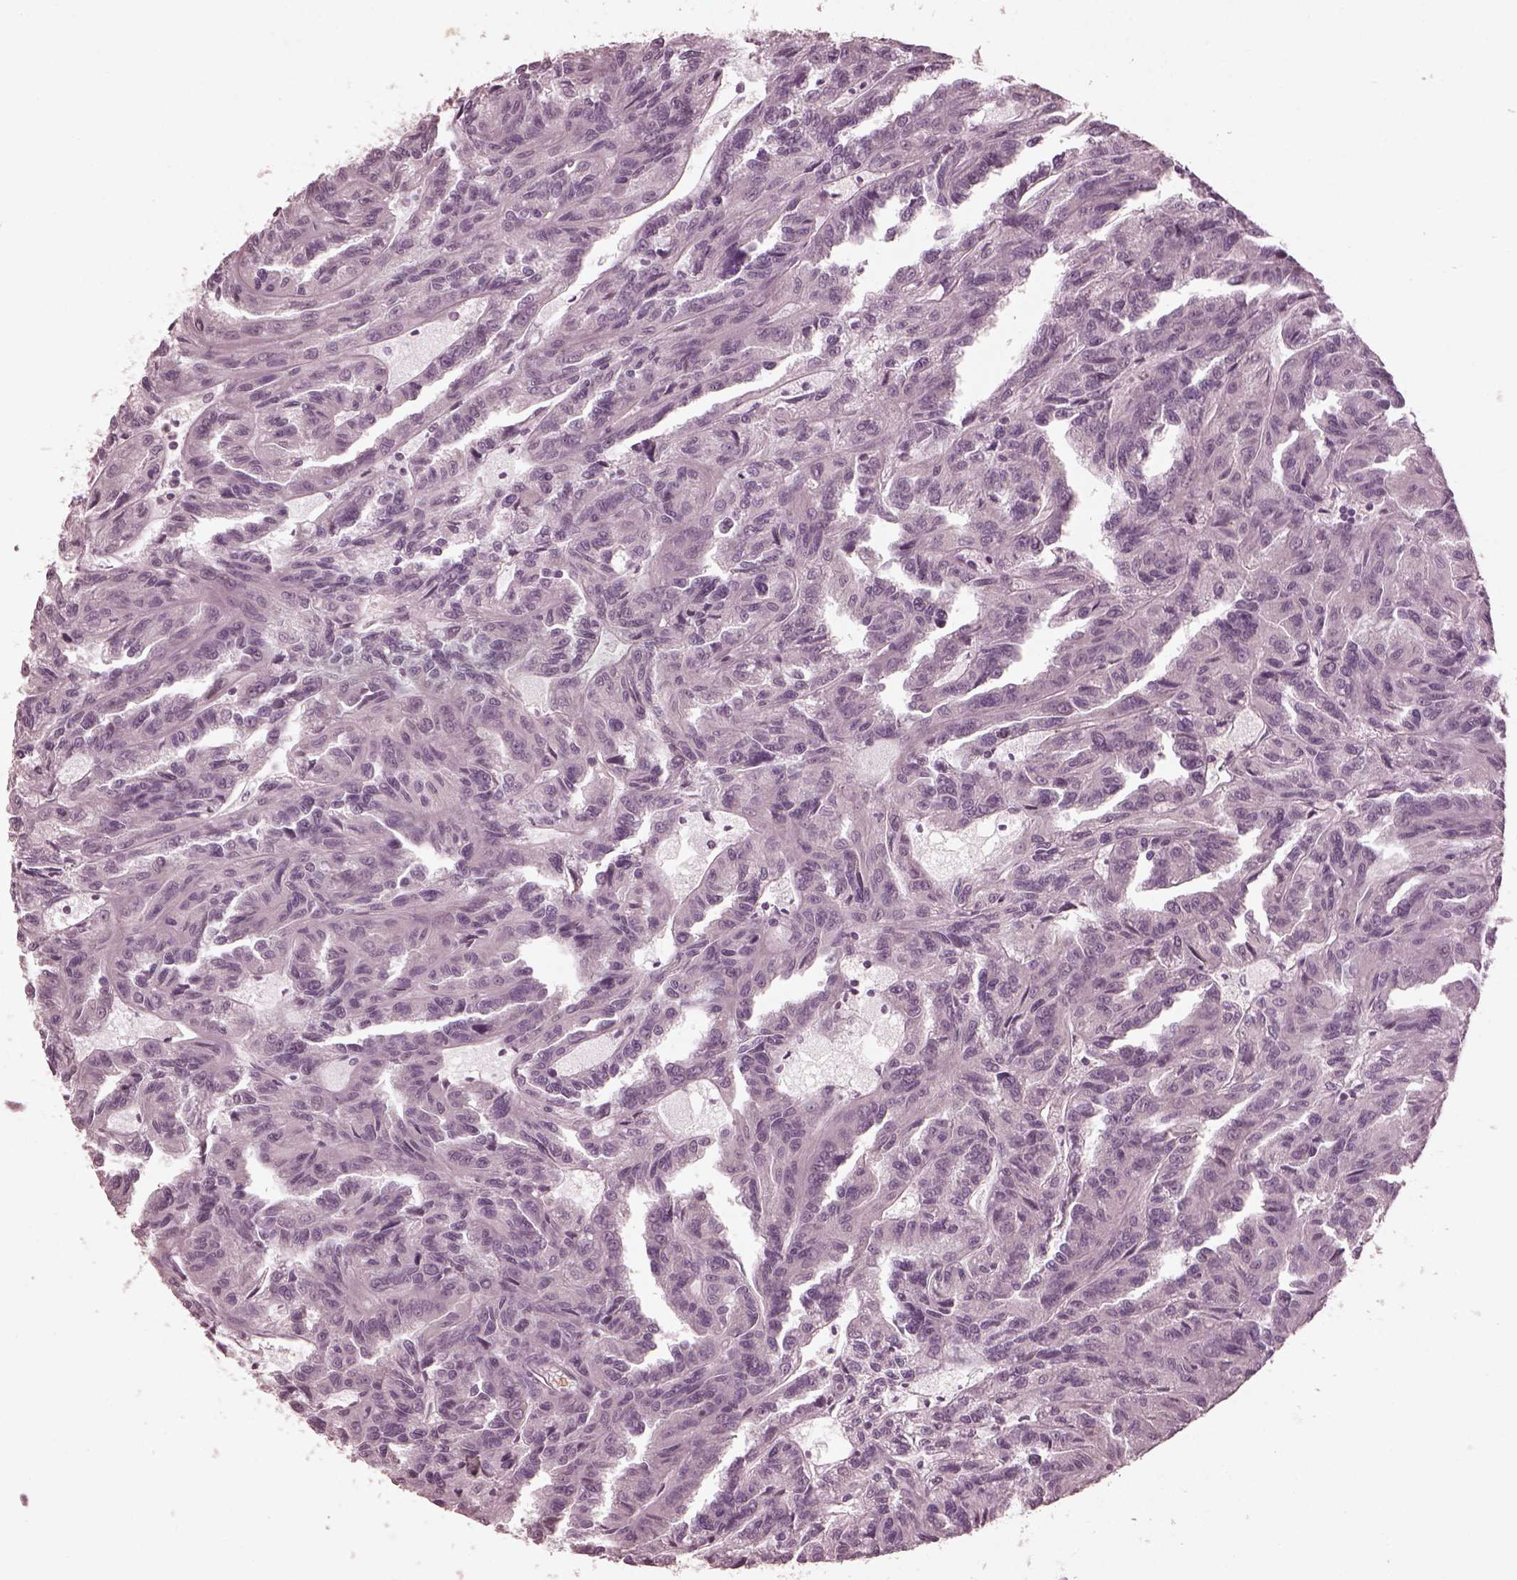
{"staining": {"intensity": "negative", "quantity": "none", "location": "none"}, "tissue": "renal cancer", "cell_type": "Tumor cells", "image_type": "cancer", "snomed": [{"axis": "morphology", "description": "Adenocarcinoma, NOS"}, {"axis": "topography", "description": "Kidney"}], "caption": "Immunohistochemical staining of human renal cancer exhibits no significant positivity in tumor cells.", "gene": "RGS7", "patient": {"sex": "male", "age": 79}}